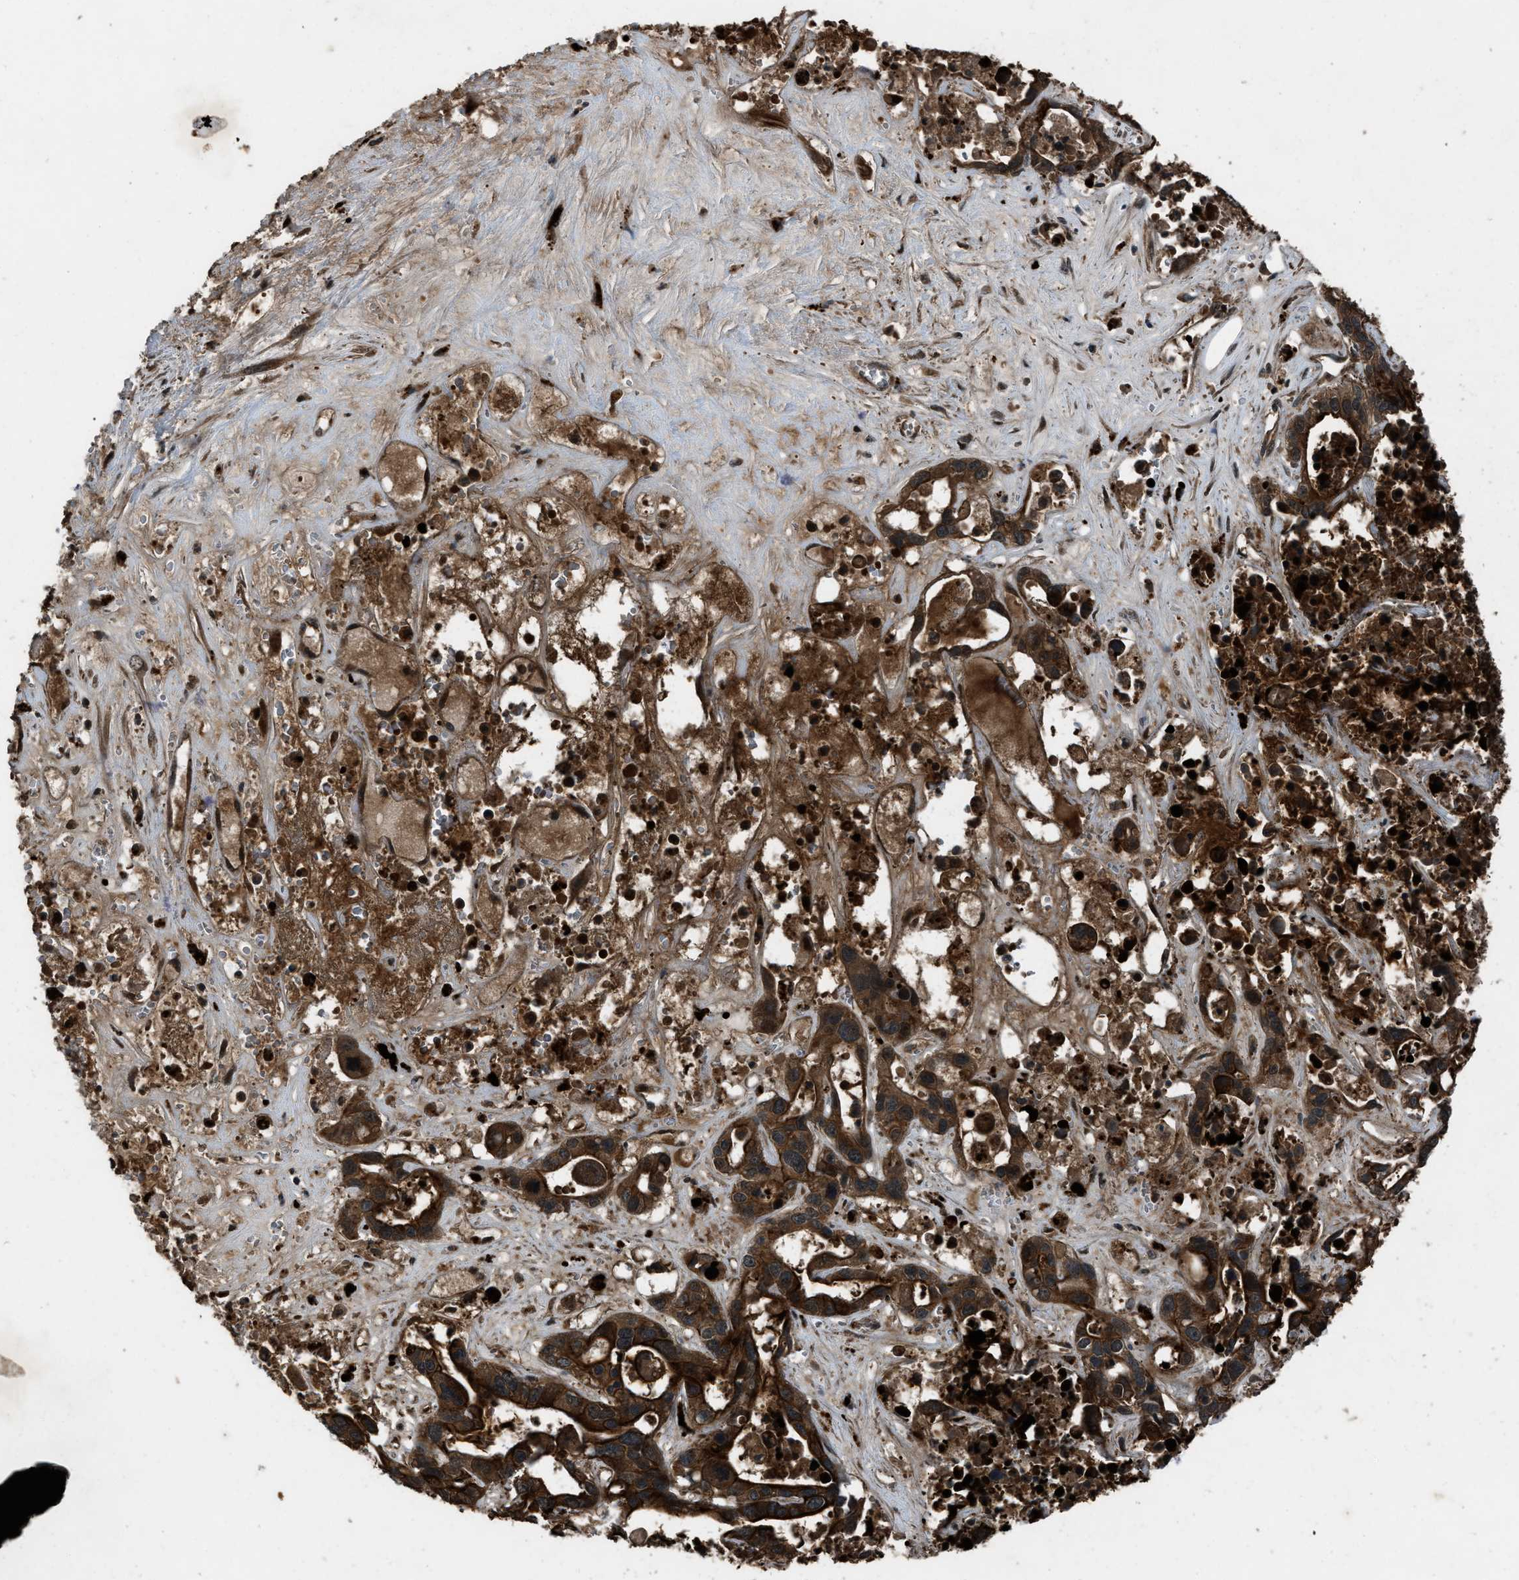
{"staining": {"intensity": "strong", "quantity": ">75%", "location": "cytoplasmic/membranous"}, "tissue": "liver cancer", "cell_type": "Tumor cells", "image_type": "cancer", "snomed": [{"axis": "morphology", "description": "Cholangiocarcinoma"}, {"axis": "topography", "description": "Liver"}], "caption": "Tumor cells show high levels of strong cytoplasmic/membranous staining in approximately >75% of cells in human cholangiocarcinoma (liver).", "gene": "IRAK4", "patient": {"sex": "female", "age": 65}}